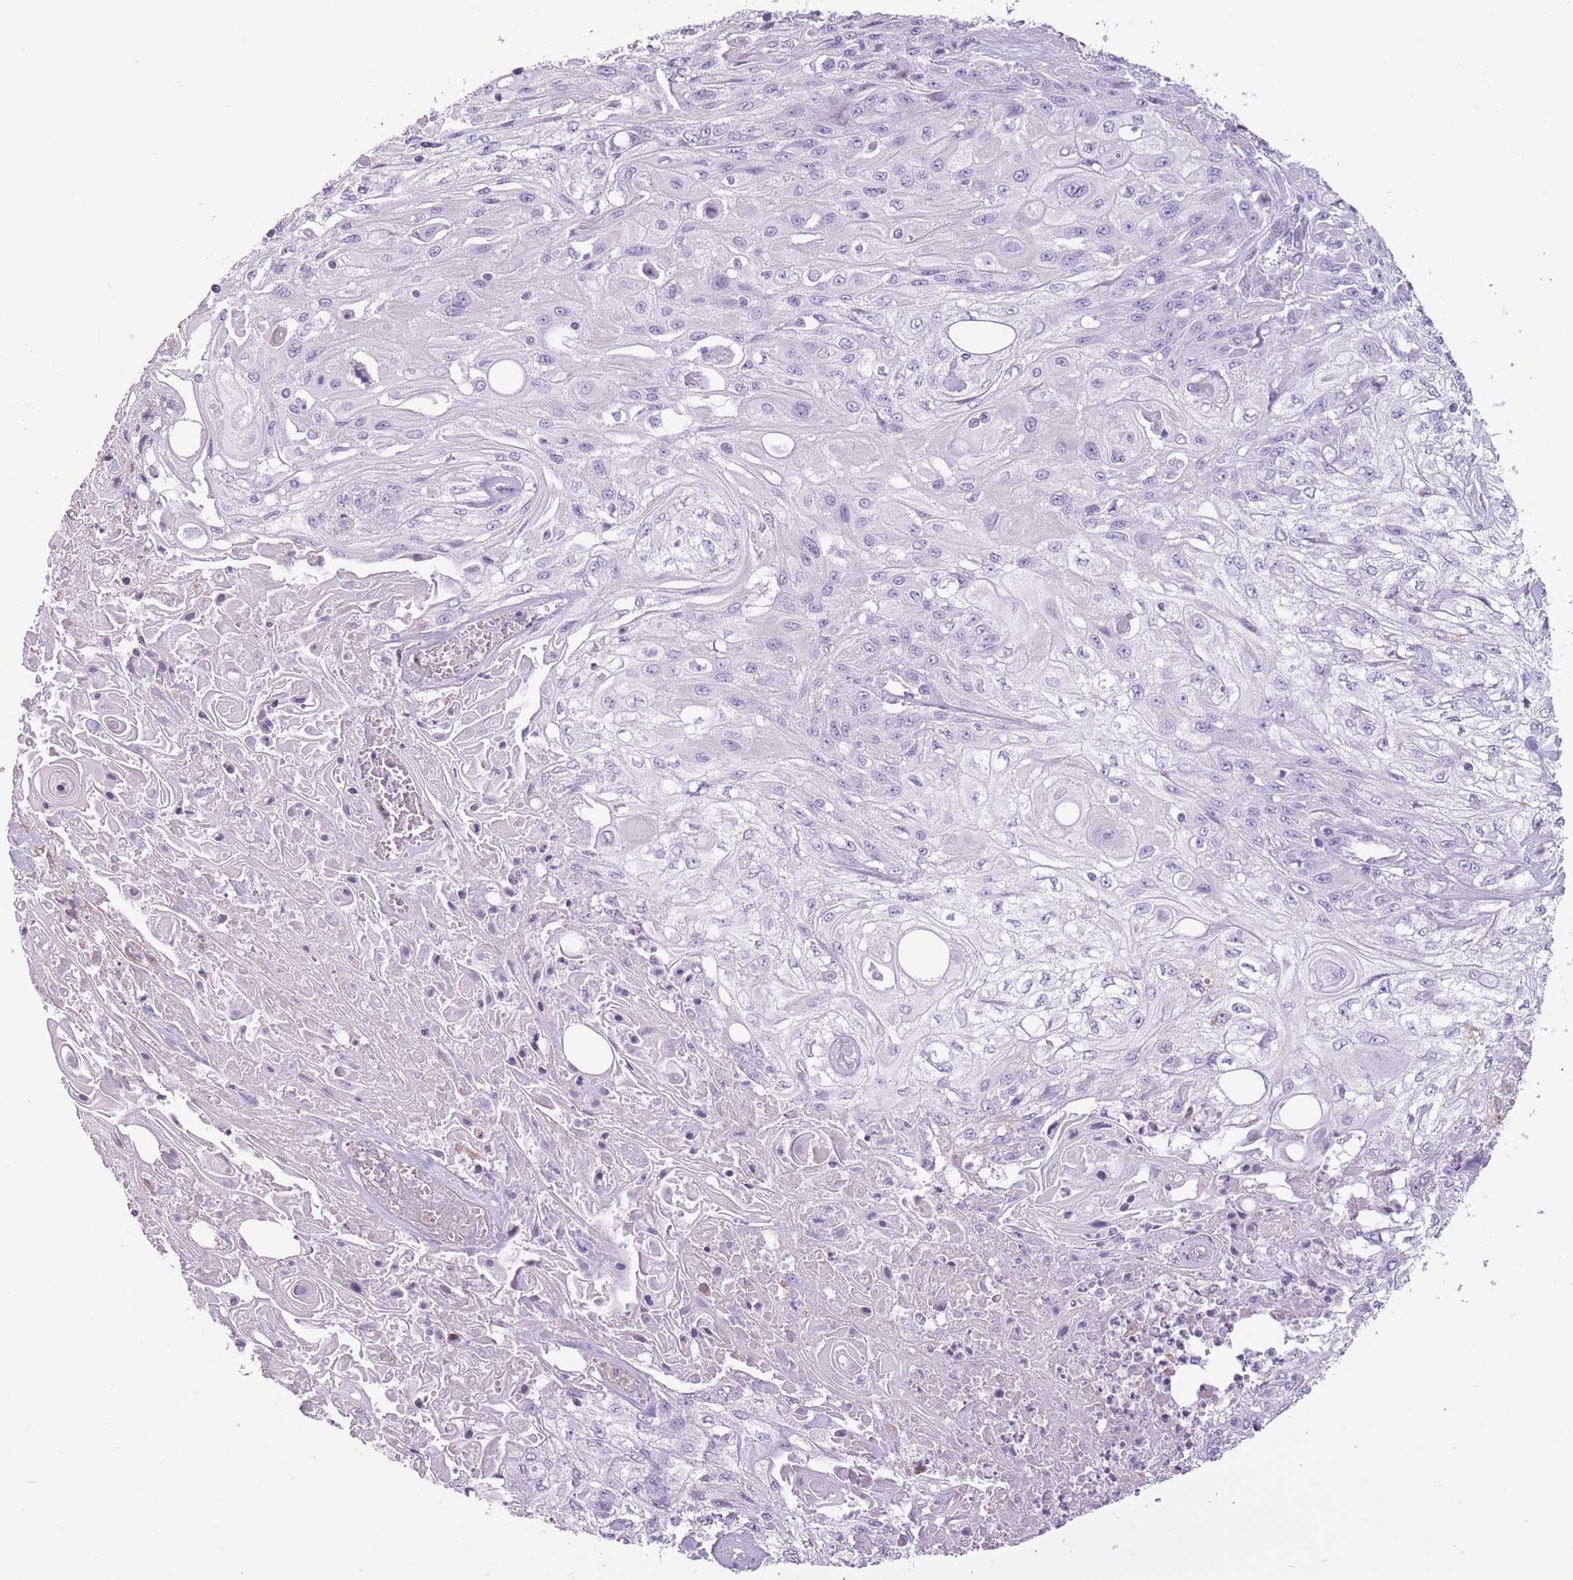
{"staining": {"intensity": "negative", "quantity": "none", "location": "none"}, "tissue": "skin cancer", "cell_type": "Tumor cells", "image_type": "cancer", "snomed": [{"axis": "morphology", "description": "Squamous cell carcinoma, NOS"}, {"axis": "morphology", "description": "Squamous cell carcinoma, metastatic, NOS"}, {"axis": "topography", "description": "Skin"}, {"axis": "topography", "description": "Lymph node"}], "caption": "This is an immunohistochemistry micrograph of skin cancer (metastatic squamous cell carcinoma). There is no staining in tumor cells.", "gene": "WDR70", "patient": {"sex": "male", "age": 75}}